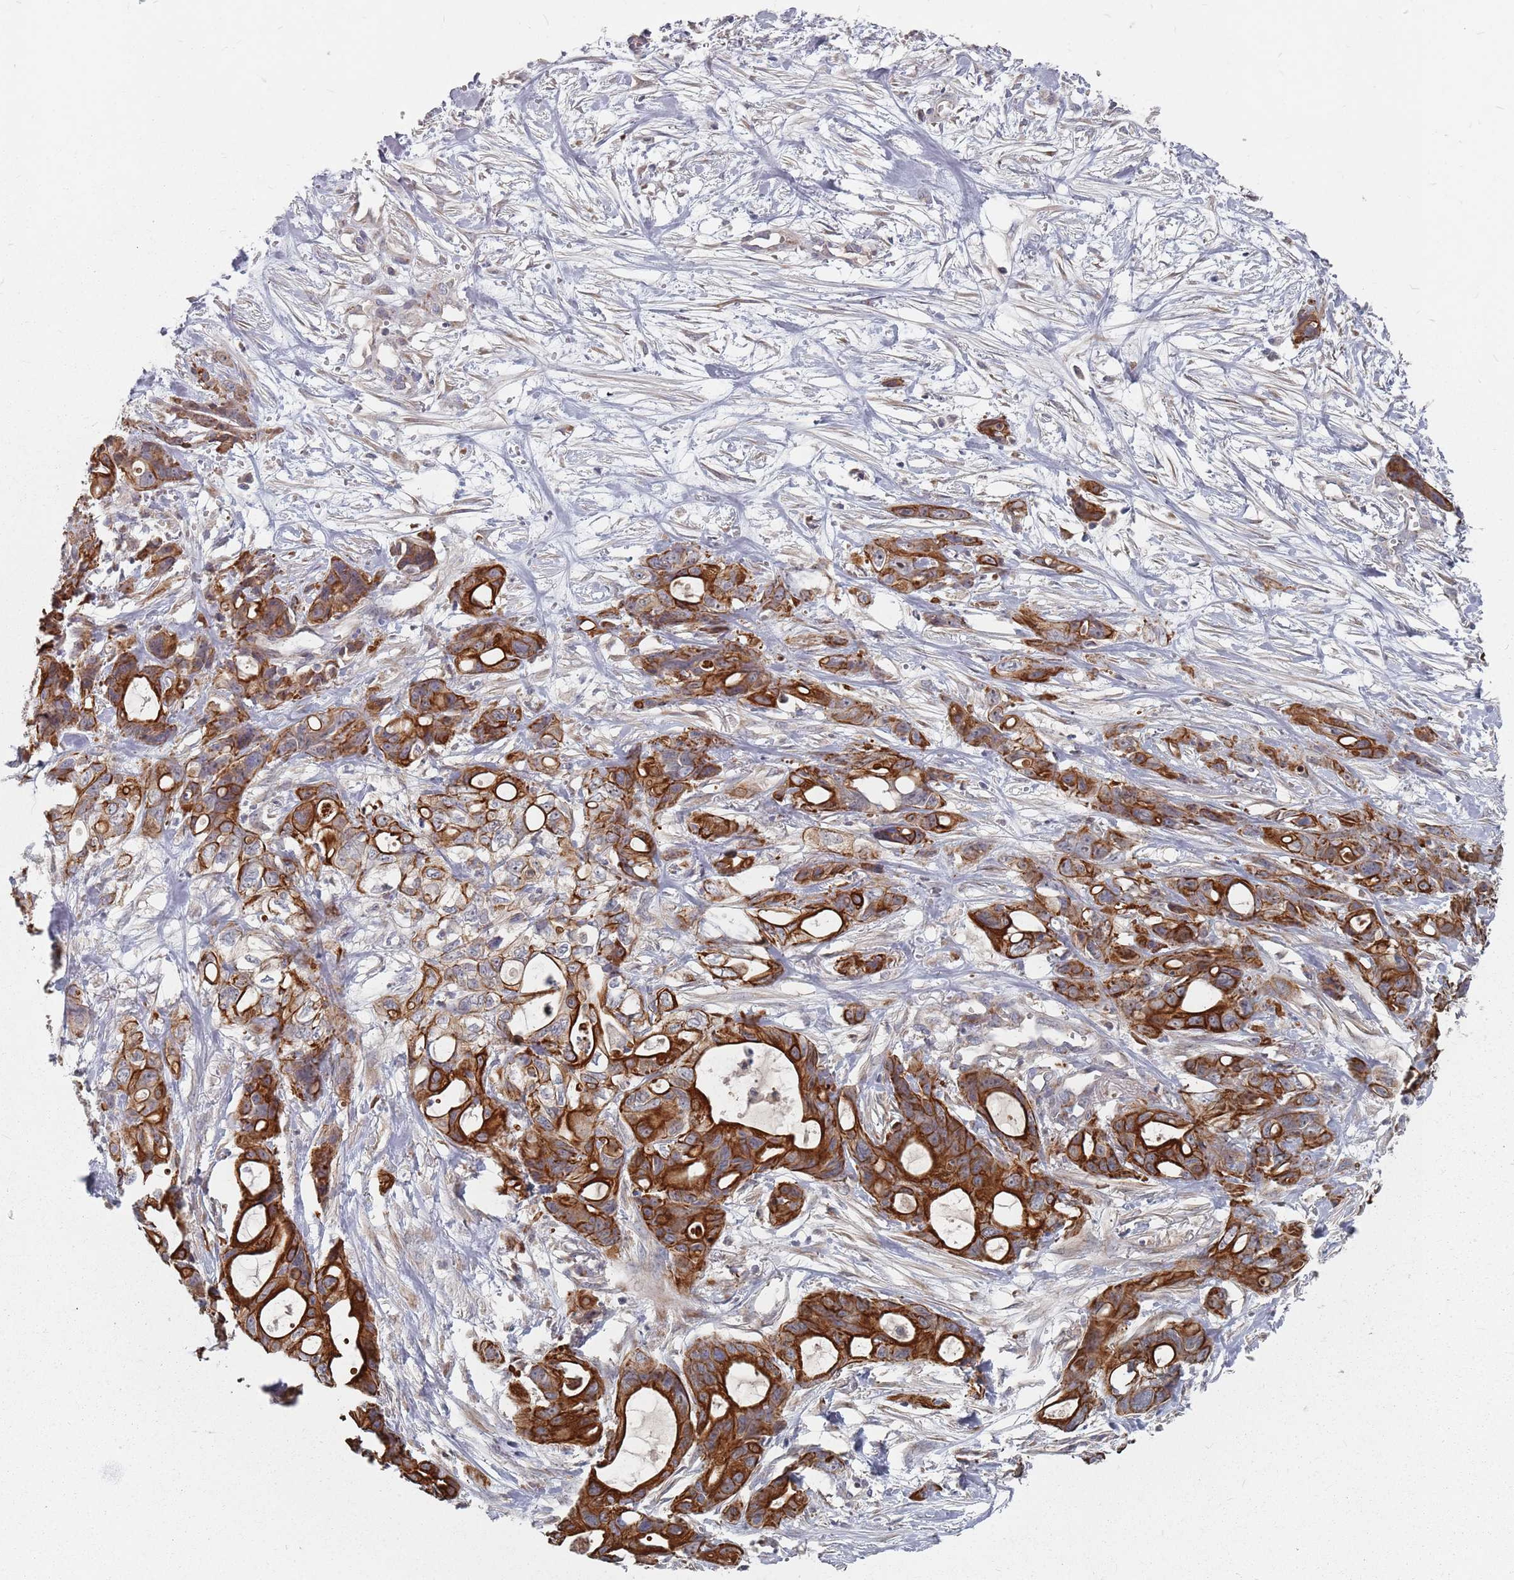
{"staining": {"intensity": "strong", "quantity": ">75%", "location": "cytoplasmic/membranous"}, "tissue": "ovarian cancer", "cell_type": "Tumor cells", "image_type": "cancer", "snomed": [{"axis": "morphology", "description": "Cystadenocarcinoma, mucinous, NOS"}, {"axis": "topography", "description": "Ovary"}], "caption": "A brown stain labels strong cytoplasmic/membranous positivity of a protein in ovarian mucinous cystadenocarcinoma tumor cells.", "gene": "ADAL", "patient": {"sex": "female", "age": 70}}